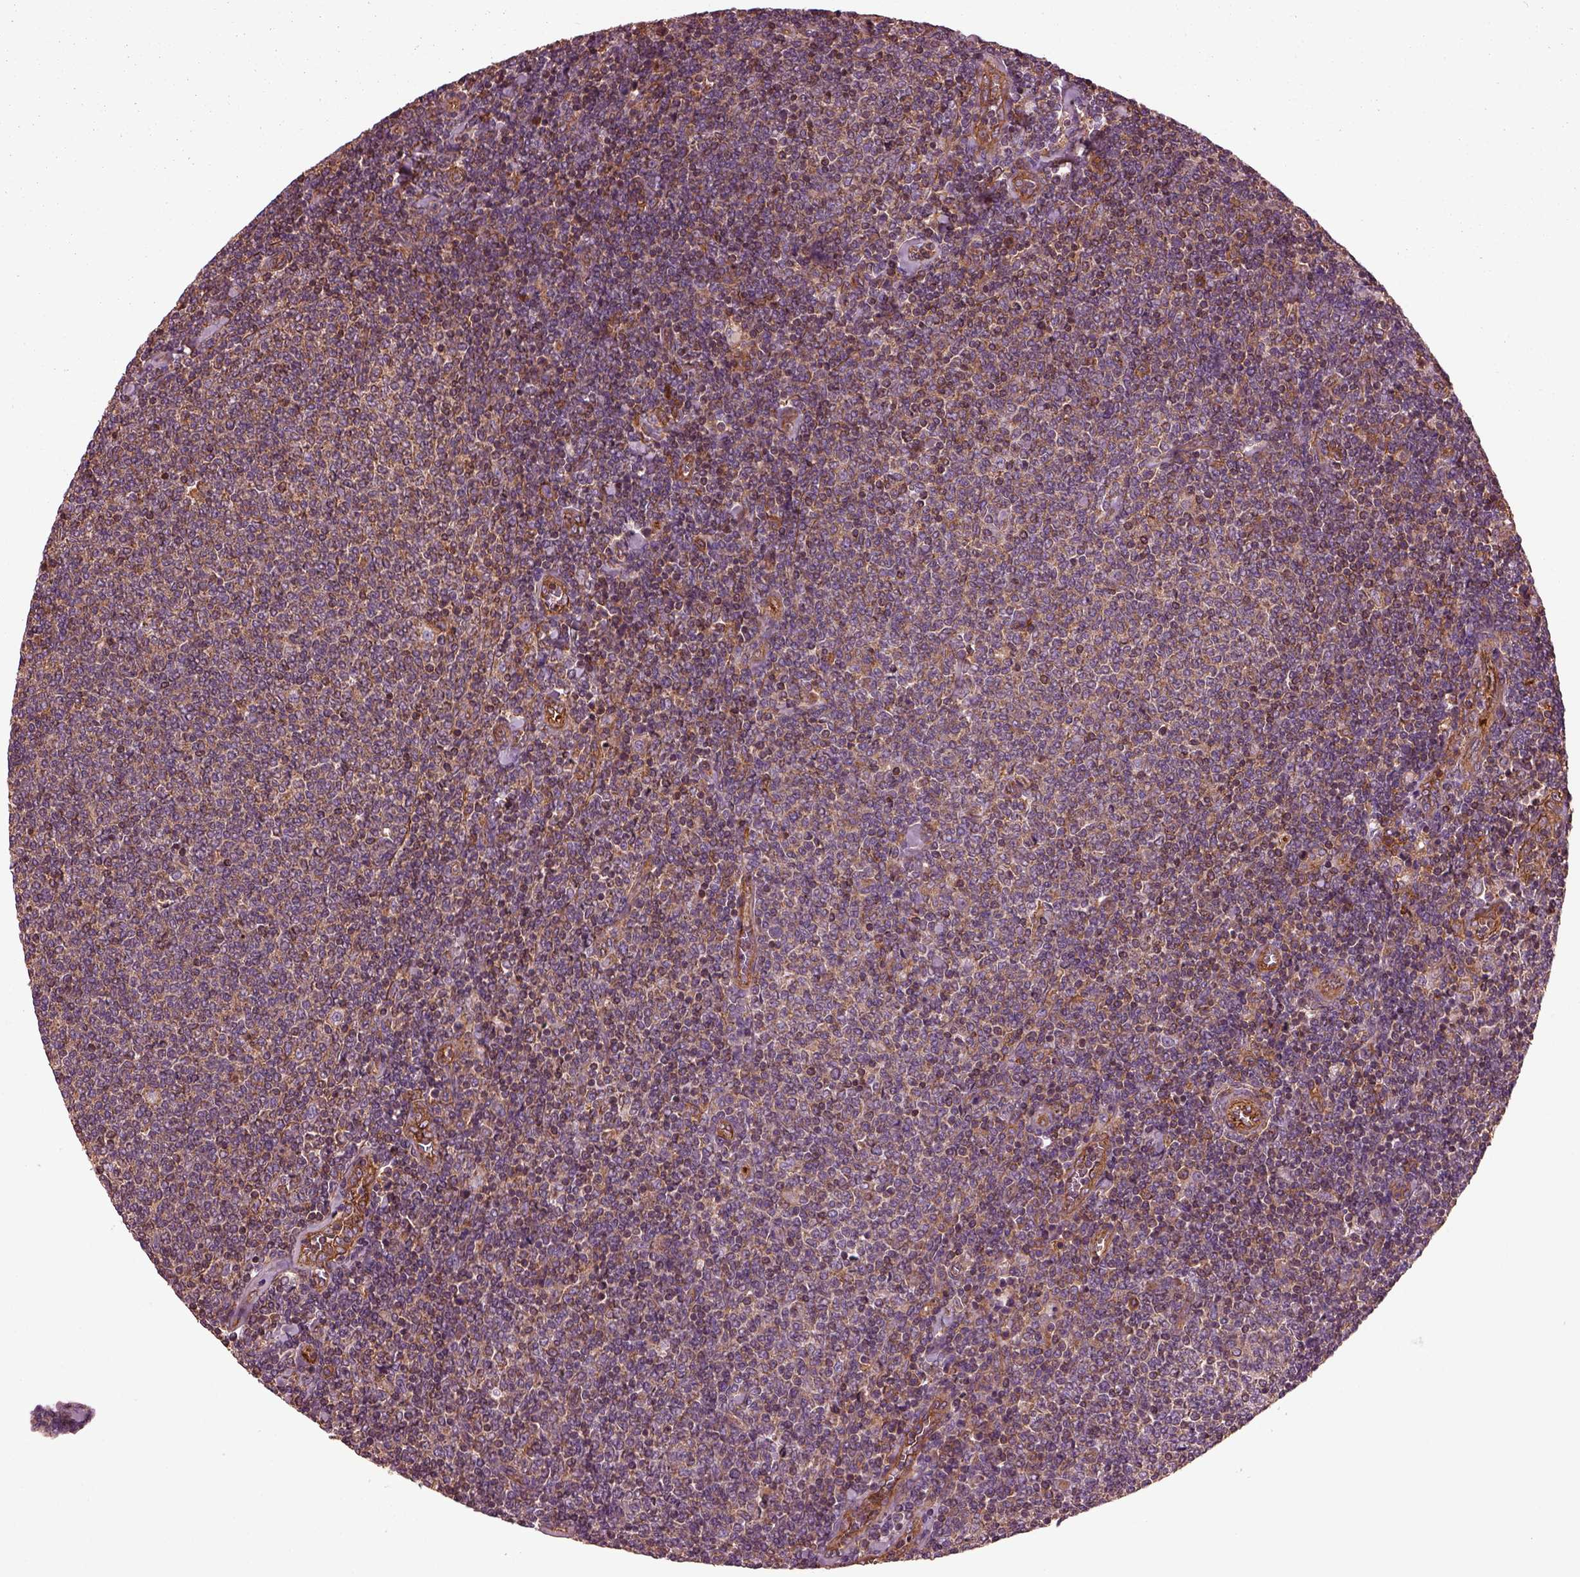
{"staining": {"intensity": "moderate", "quantity": ">75%", "location": "cytoplasmic/membranous"}, "tissue": "lymphoma", "cell_type": "Tumor cells", "image_type": "cancer", "snomed": [{"axis": "morphology", "description": "Malignant lymphoma, non-Hodgkin's type, Low grade"}, {"axis": "topography", "description": "Lymph node"}], "caption": "A micrograph of human low-grade malignant lymphoma, non-Hodgkin's type stained for a protein displays moderate cytoplasmic/membranous brown staining in tumor cells.", "gene": "MYL6", "patient": {"sex": "male", "age": 52}}